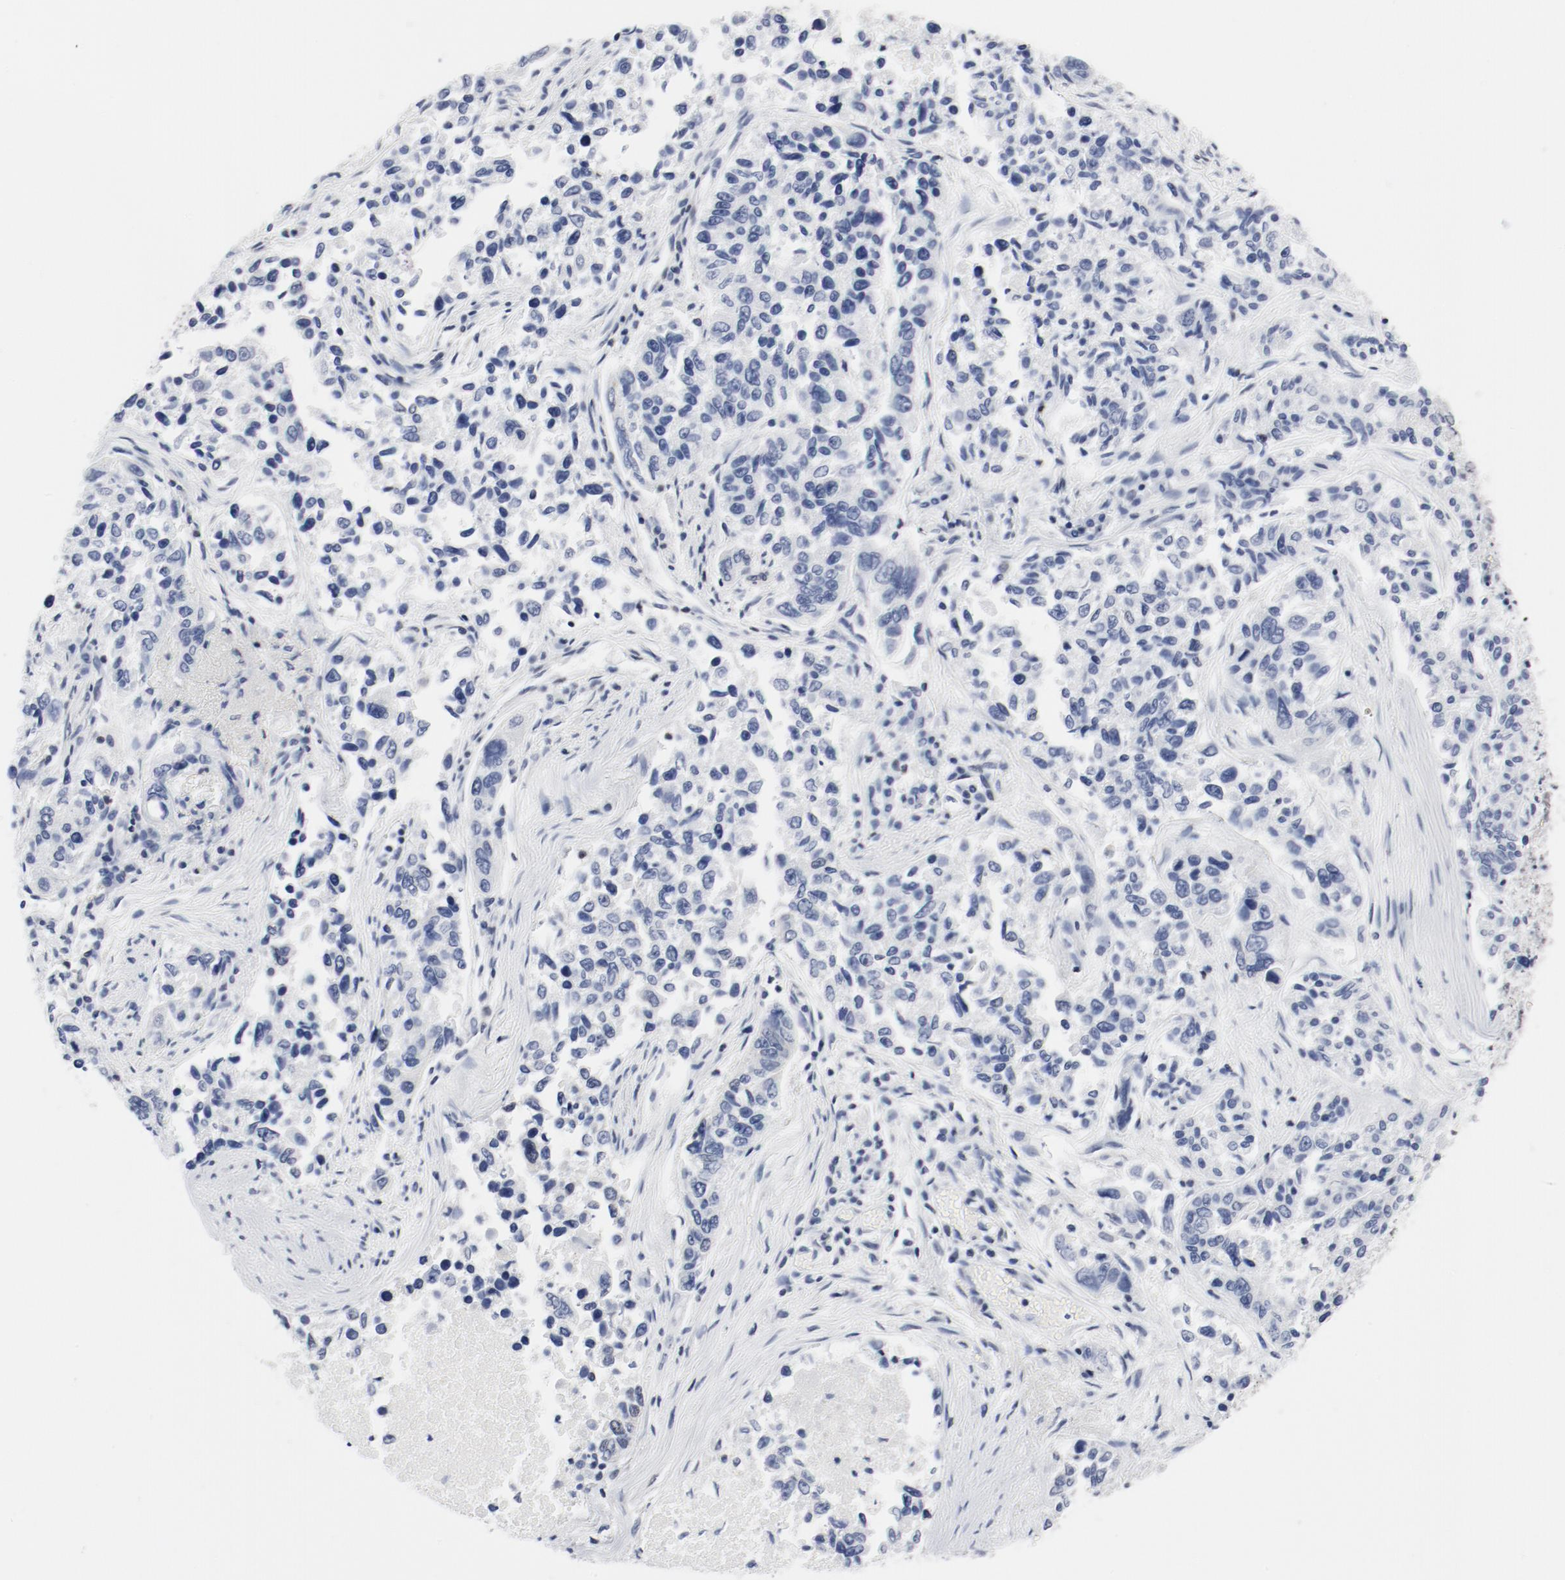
{"staining": {"intensity": "negative", "quantity": "none", "location": "none"}, "tissue": "lung cancer", "cell_type": "Tumor cells", "image_type": "cancer", "snomed": [{"axis": "morphology", "description": "Adenocarcinoma, NOS"}, {"axis": "topography", "description": "Lung"}], "caption": "Image shows no significant protein expression in tumor cells of lung cancer (adenocarcinoma).", "gene": "ARNT", "patient": {"sex": "male", "age": 84}}